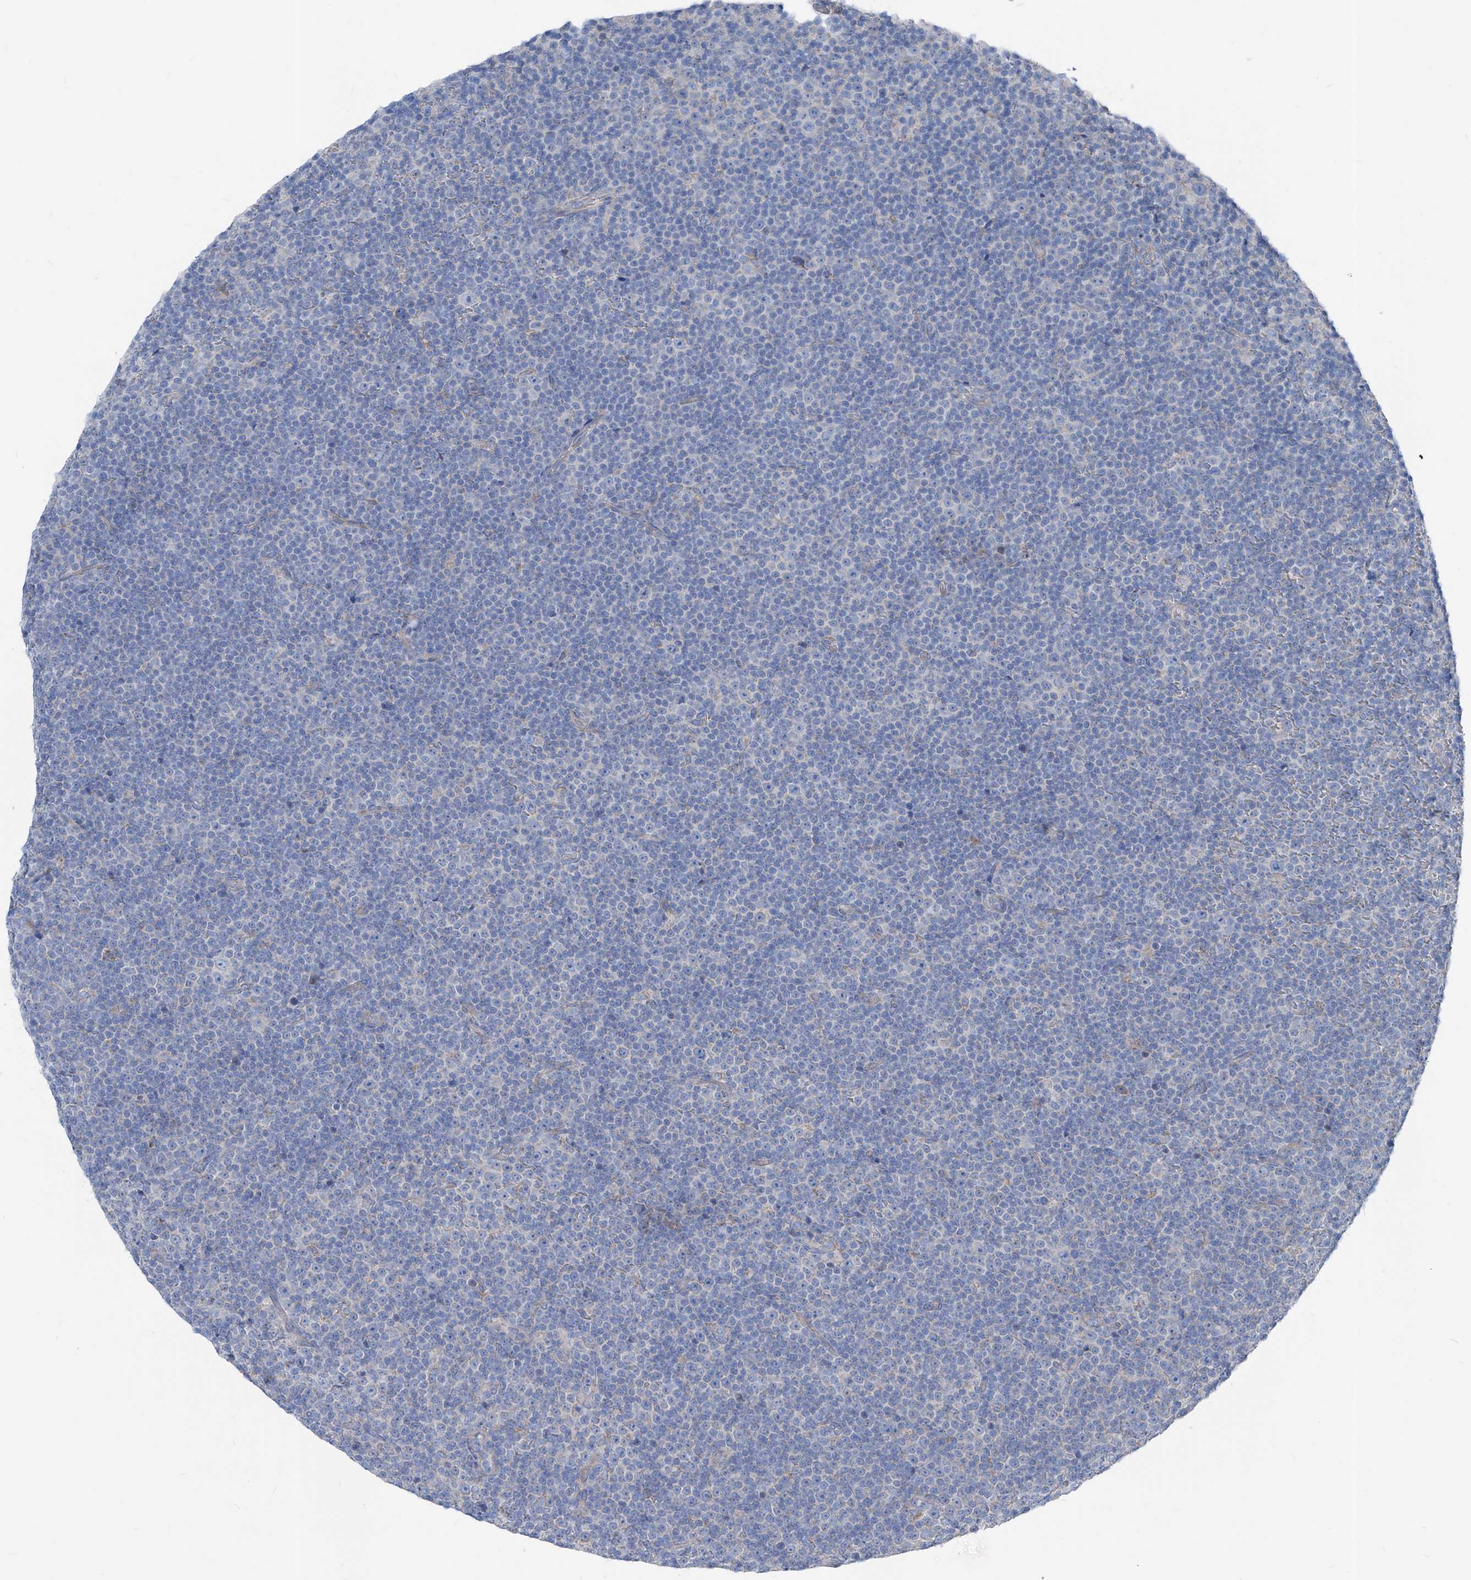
{"staining": {"intensity": "negative", "quantity": "none", "location": "none"}, "tissue": "lymphoma", "cell_type": "Tumor cells", "image_type": "cancer", "snomed": [{"axis": "morphology", "description": "Malignant lymphoma, non-Hodgkin's type, Low grade"}, {"axis": "topography", "description": "Lymph node"}], "caption": "This histopathology image is of lymphoma stained with immunohistochemistry (IHC) to label a protein in brown with the nuclei are counter-stained blue. There is no expression in tumor cells. The staining was performed using DAB to visualize the protein expression in brown, while the nuclei were stained in blue with hematoxylin (Magnification: 20x).", "gene": "AGPS", "patient": {"sex": "female", "age": 67}}